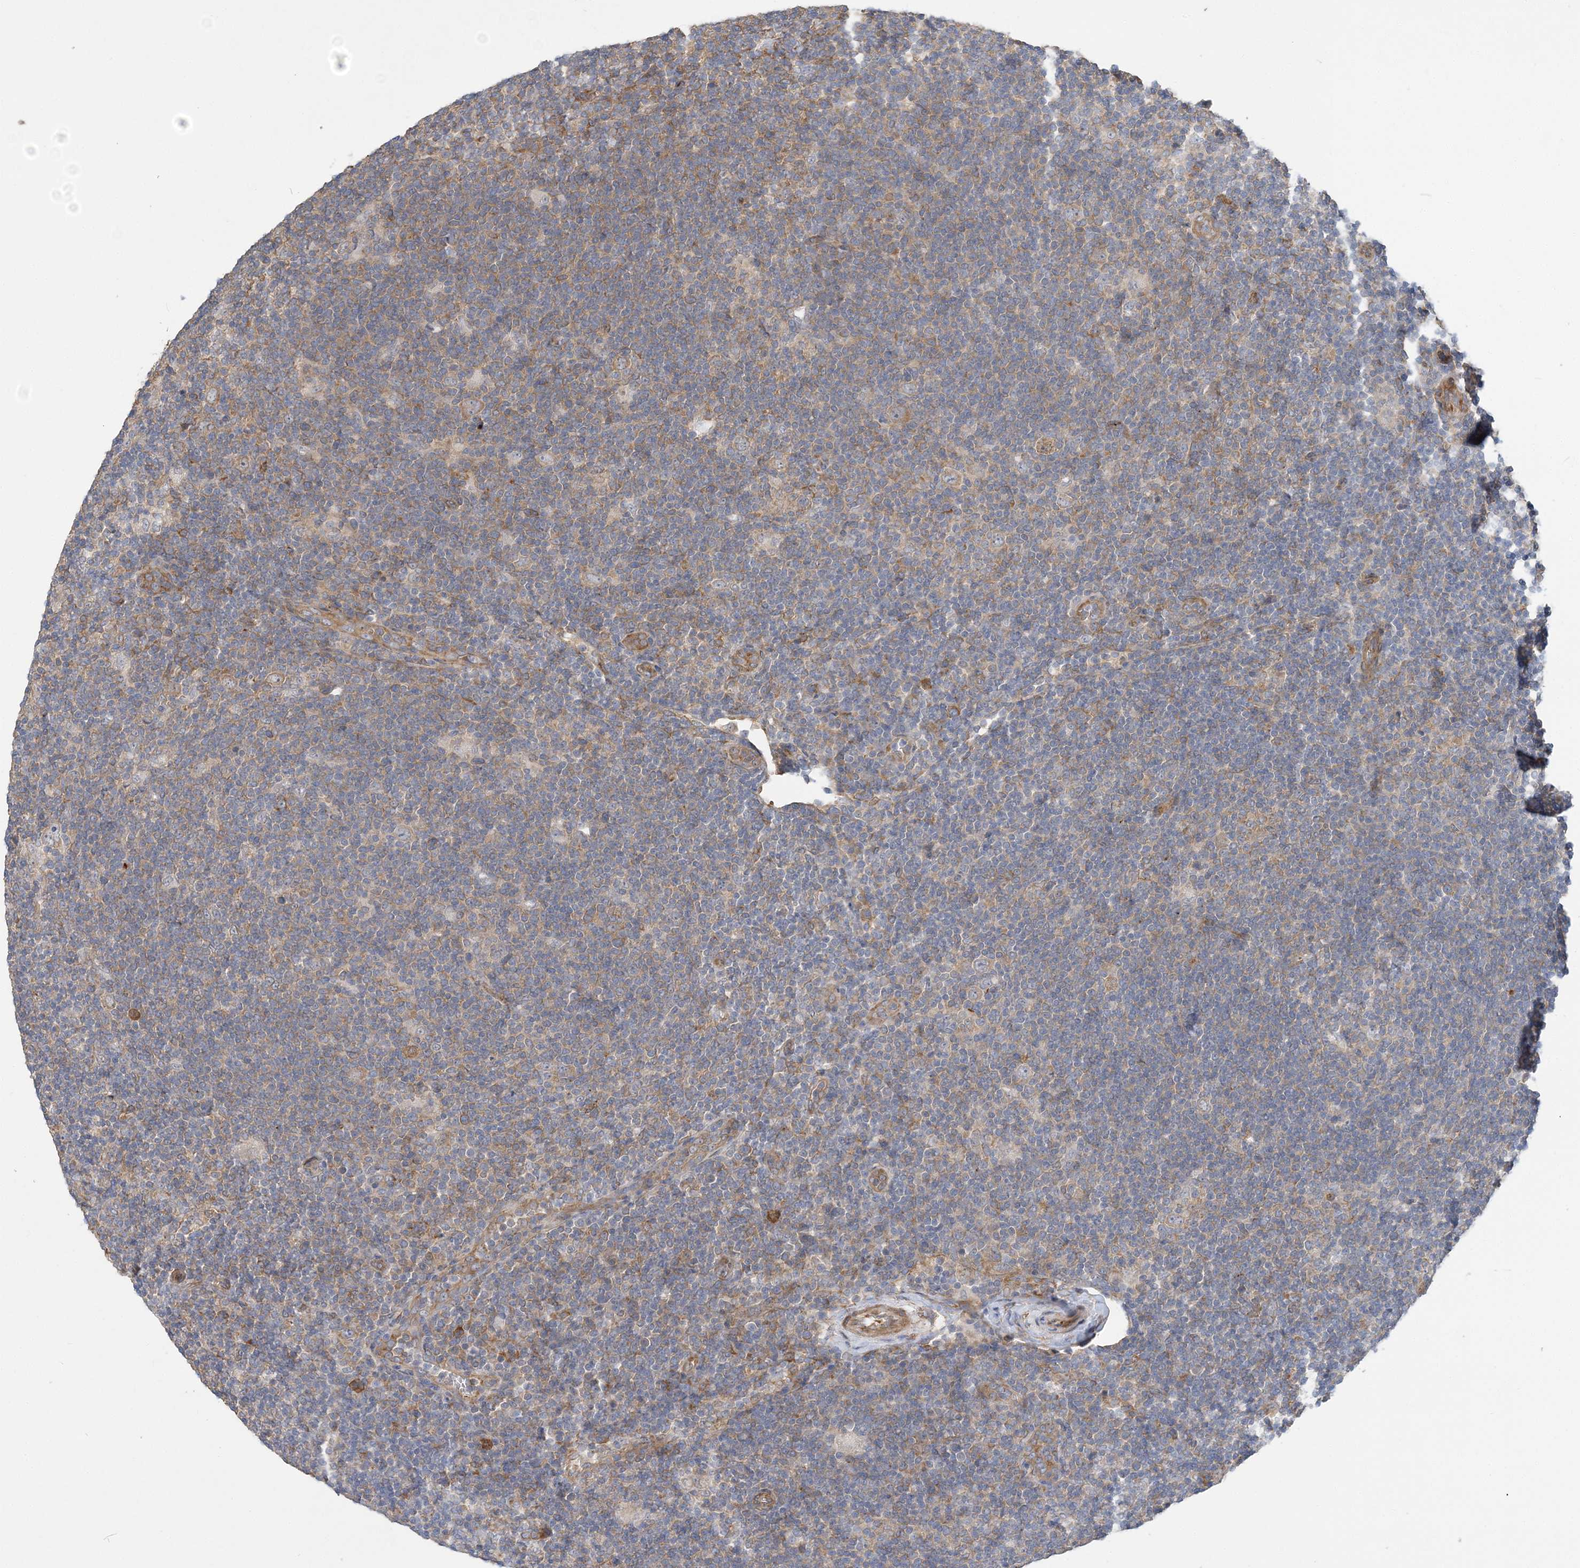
{"staining": {"intensity": "moderate", "quantity": "<25%", "location": "cytoplasmic/membranous"}, "tissue": "lymphoma", "cell_type": "Tumor cells", "image_type": "cancer", "snomed": [{"axis": "morphology", "description": "Hodgkin's disease, NOS"}, {"axis": "topography", "description": "Lymph node"}], "caption": "There is low levels of moderate cytoplasmic/membranous staining in tumor cells of lymphoma, as demonstrated by immunohistochemical staining (brown color).", "gene": "MAP4K5", "patient": {"sex": "female", "age": 57}}